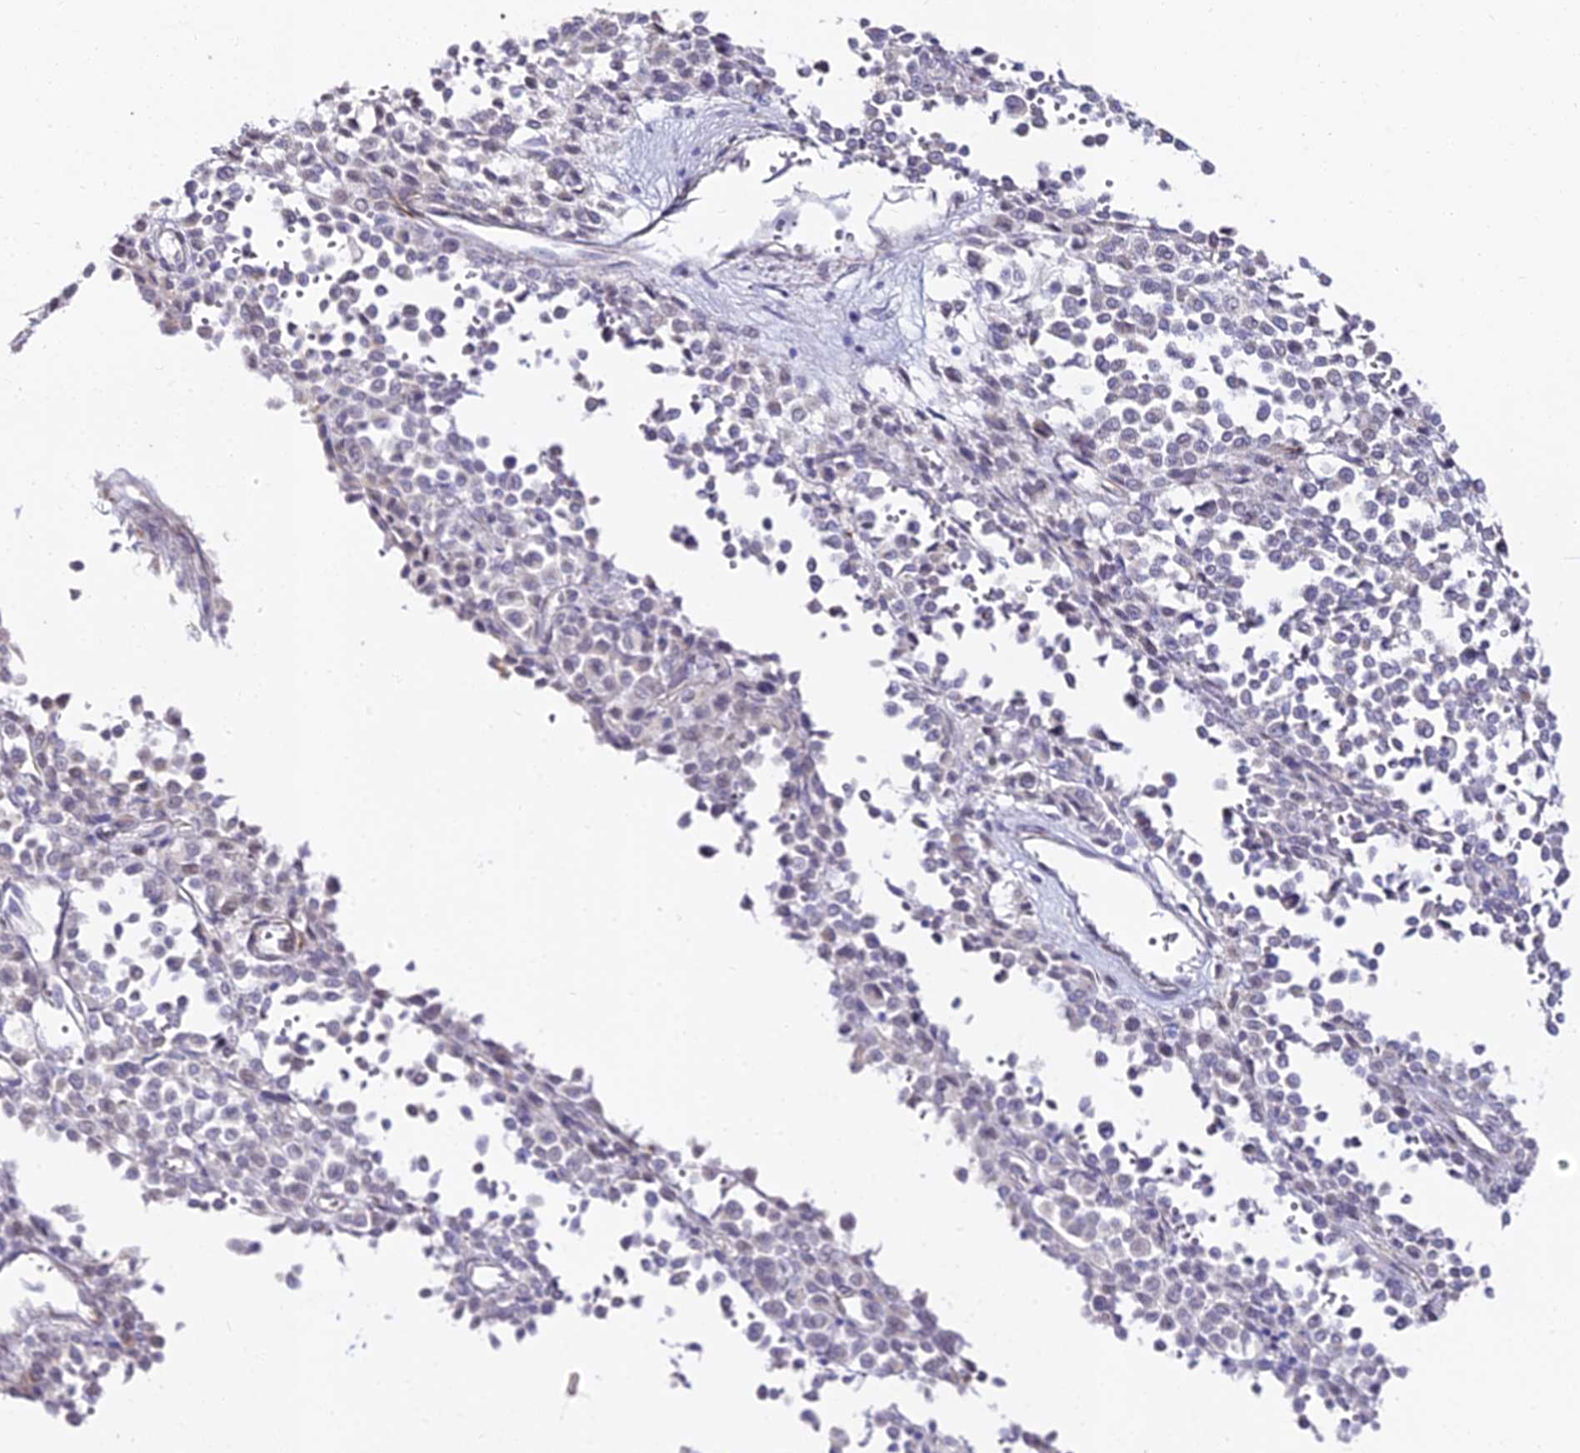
{"staining": {"intensity": "negative", "quantity": "none", "location": "none"}, "tissue": "melanoma", "cell_type": "Tumor cells", "image_type": "cancer", "snomed": [{"axis": "morphology", "description": "Malignant melanoma, Metastatic site"}, {"axis": "topography", "description": "Pancreas"}], "caption": "This photomicrograph is of melanoma stained with IHC to label a protein in brown with the nuclei are counter-stained blue. There is no positivity in tumor cells. Brightfield microscopy of immunohistochemistry (IHC) stained with DAB (brown) and hematoxylin (blue), captured at high magnification.", "gene": "ALPG", "patient": {"sex": "female", "age": 30}}